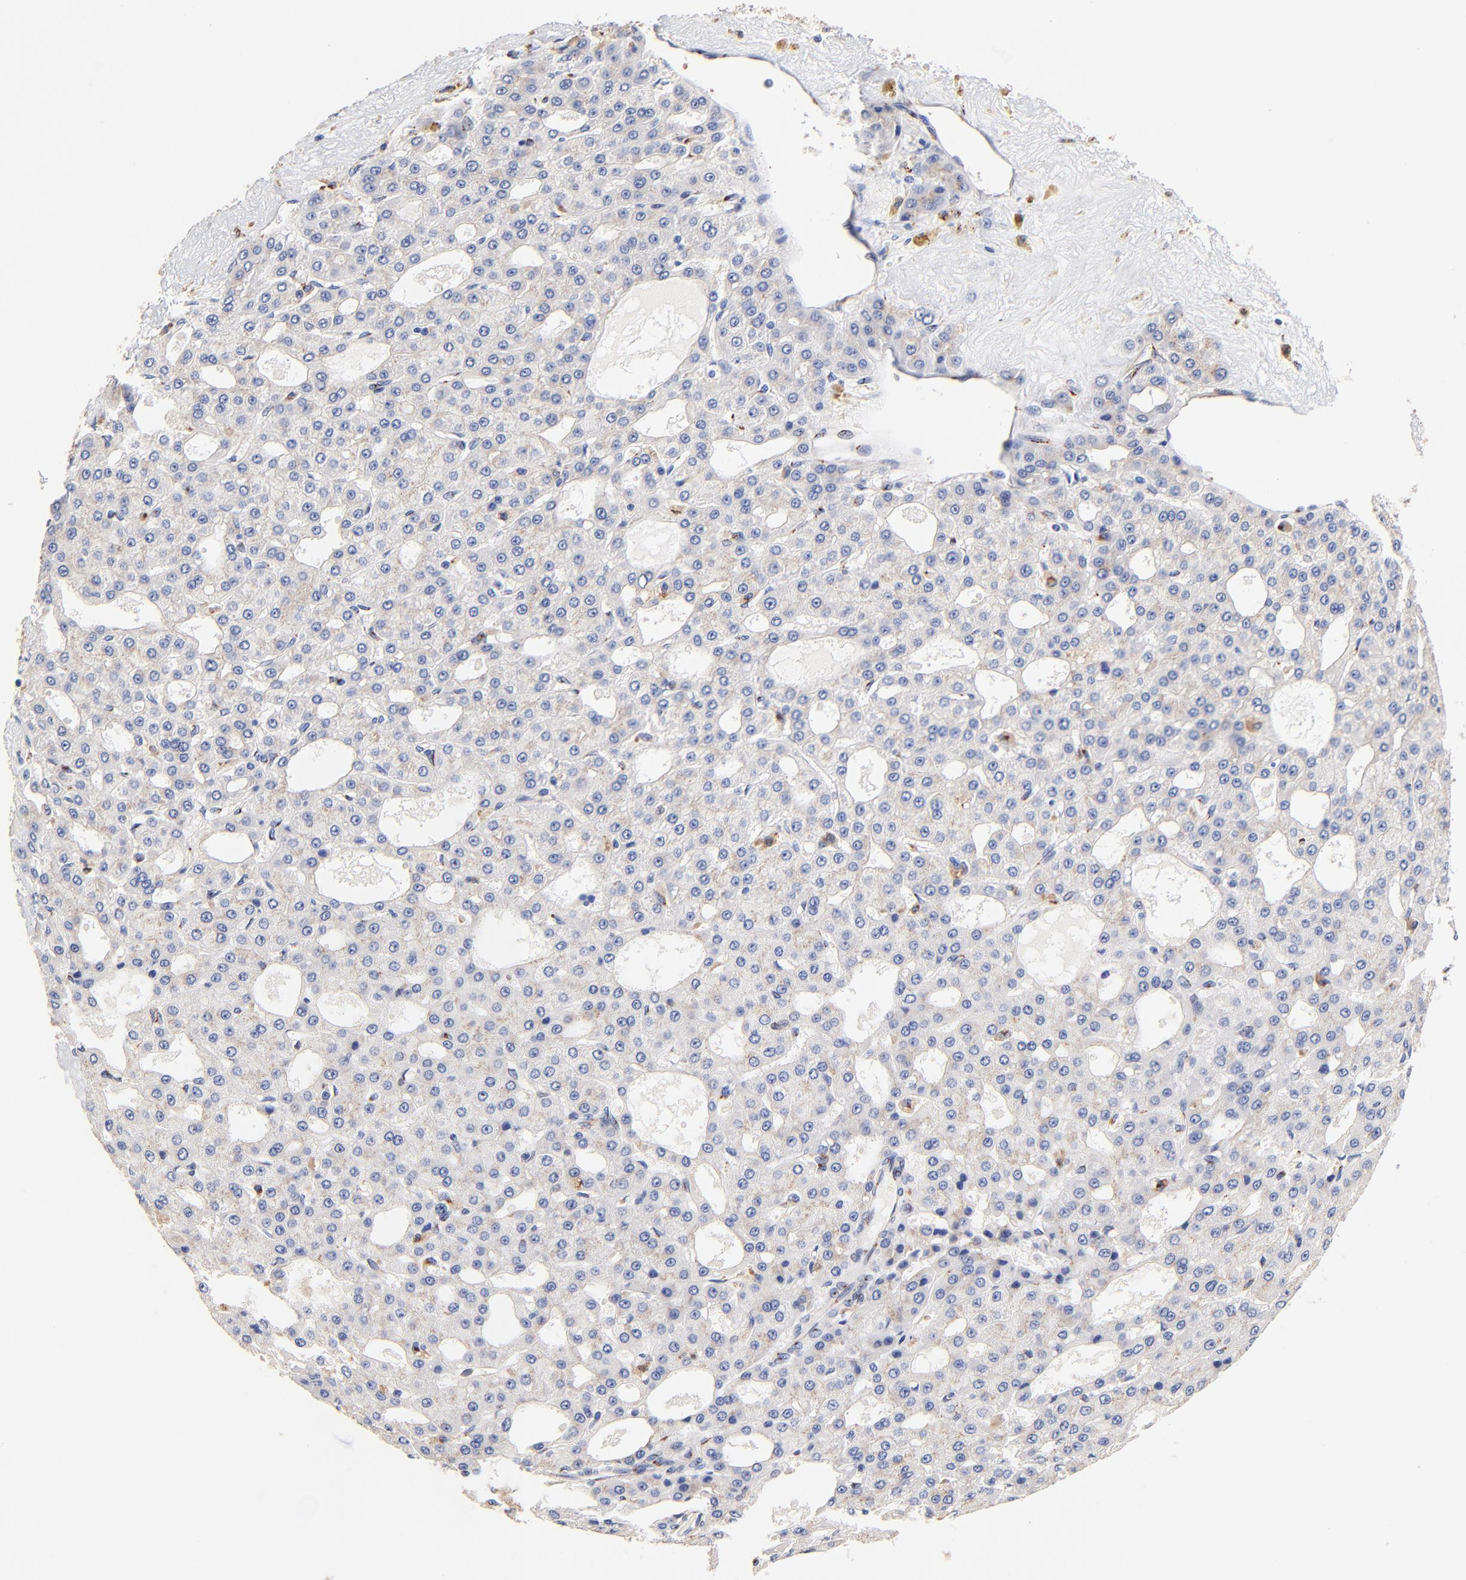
{"staining": {"intensity": "negative", "quantity": "none", "location": "none"}, "tissue": "liver cancer", "cell_type": "Tumor cells", "image_type": "cancer", "snomed": [{"axis": "morphology", "description": "Carcinoma, Hepatocellular, NOS"}, {"axis": "topography", "description": "Liver"}], "caption": "Immunohistochemistry (IHC) of hepatocellular carcinoma (liver) demonstrates no staining in tumor cells. (Brightfield microscopy of DAB immunohistochemistry (IHC) at high magnification).", "gene": "FMNL3", "patient": {"sex": "male", "age": 47}}